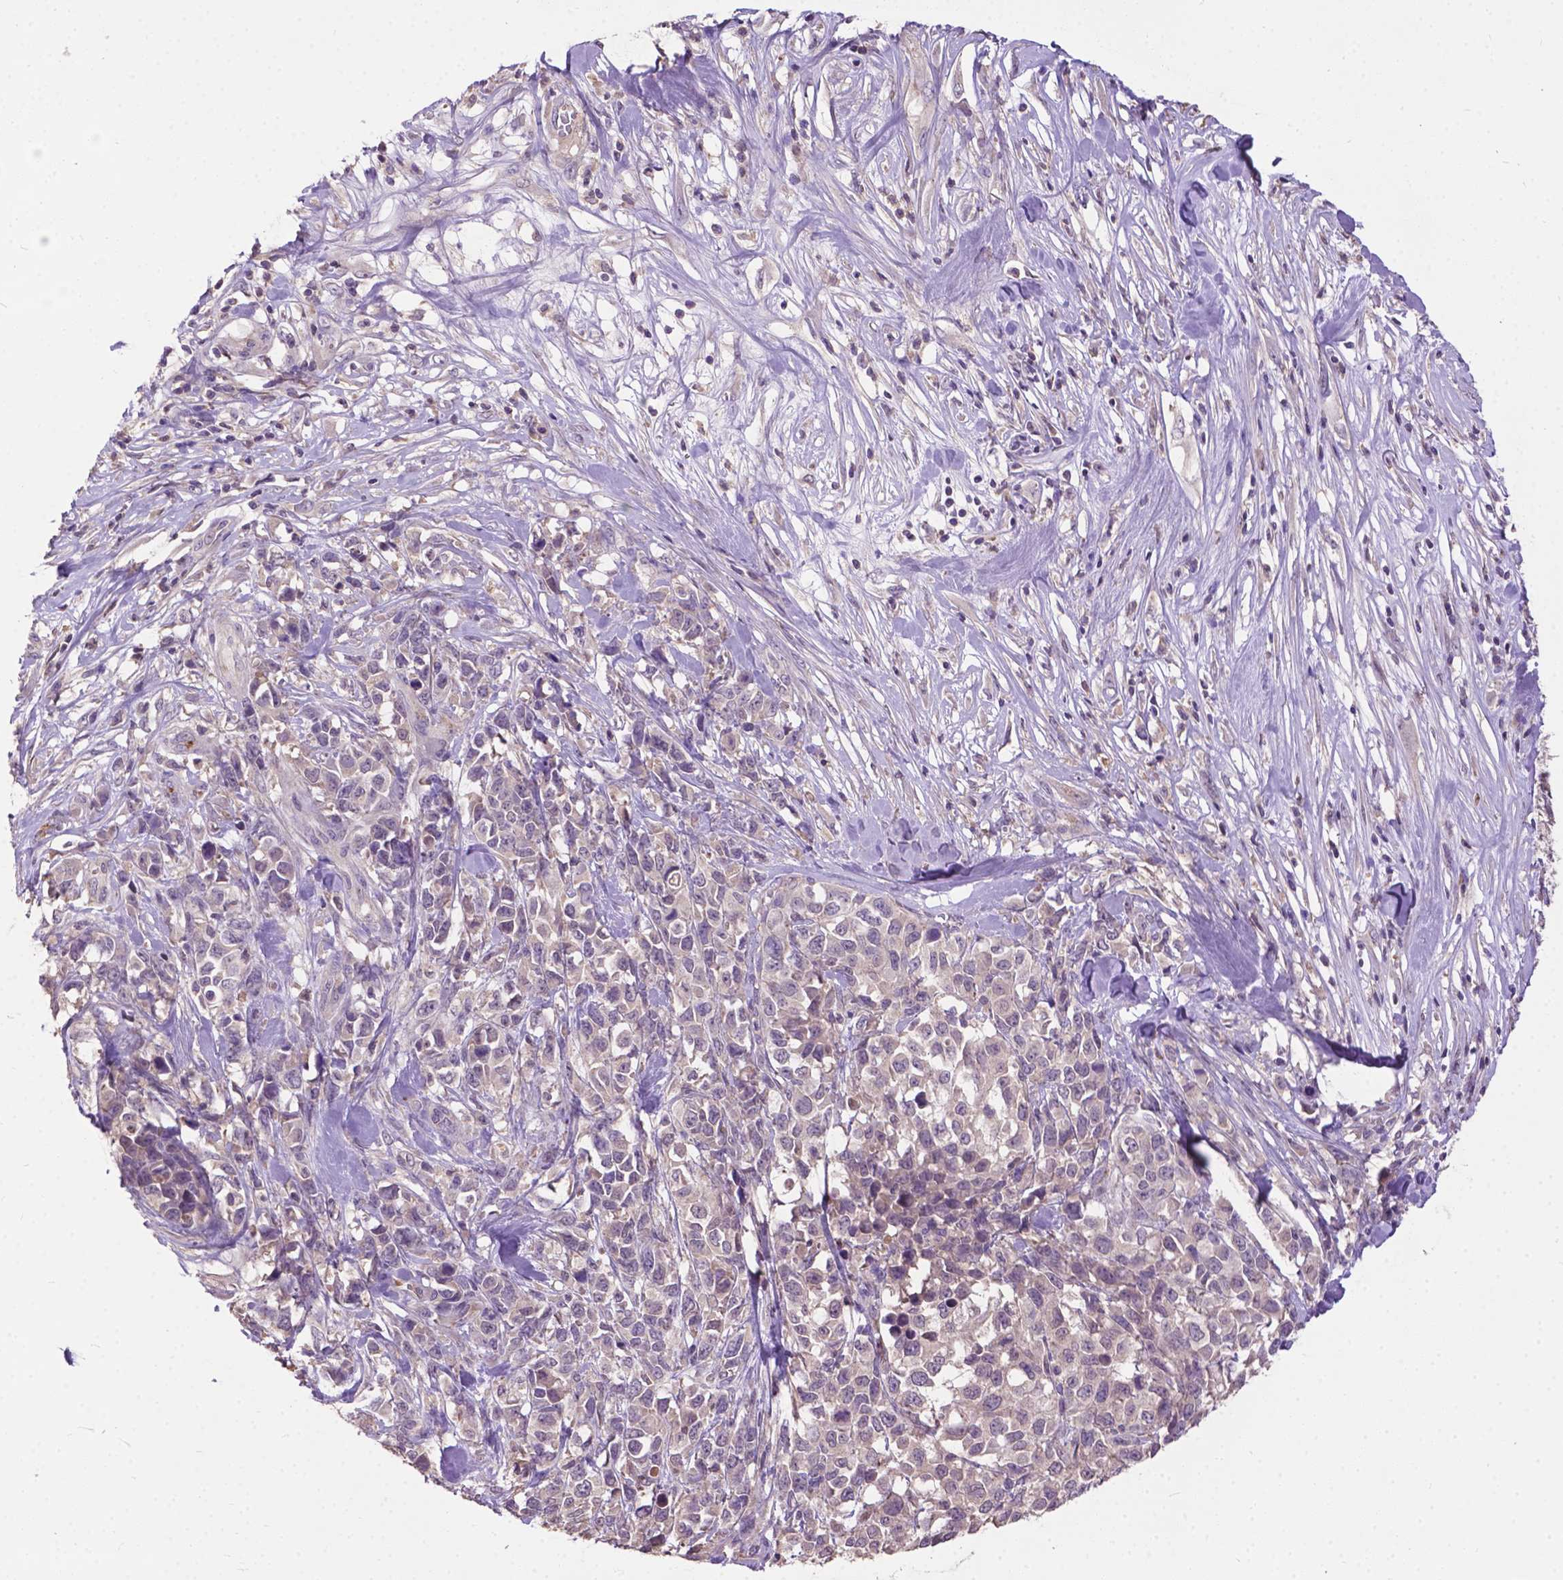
{"staining": {"intensity": "negative", "quantity": "none", "location": "none"}, "tissue": "melanoma", "cell_type": "Tumor cells", "image_type": "cancer", "snomed": [{"axis": "morphology", "description": "Malignant melanoma, Metastatic site"}, {"axis": "topography", "description": "Skin"}], "caption": "Immunohistochemical staining of malignant melanoma (metastatic site) reveals no significant positivity in tumor cells. (DAB immunohistochemistry (IHC) with hematoxylin counter stain).", "gene": "ZNF337", "patient": {"sex": "male", "age": 84}}